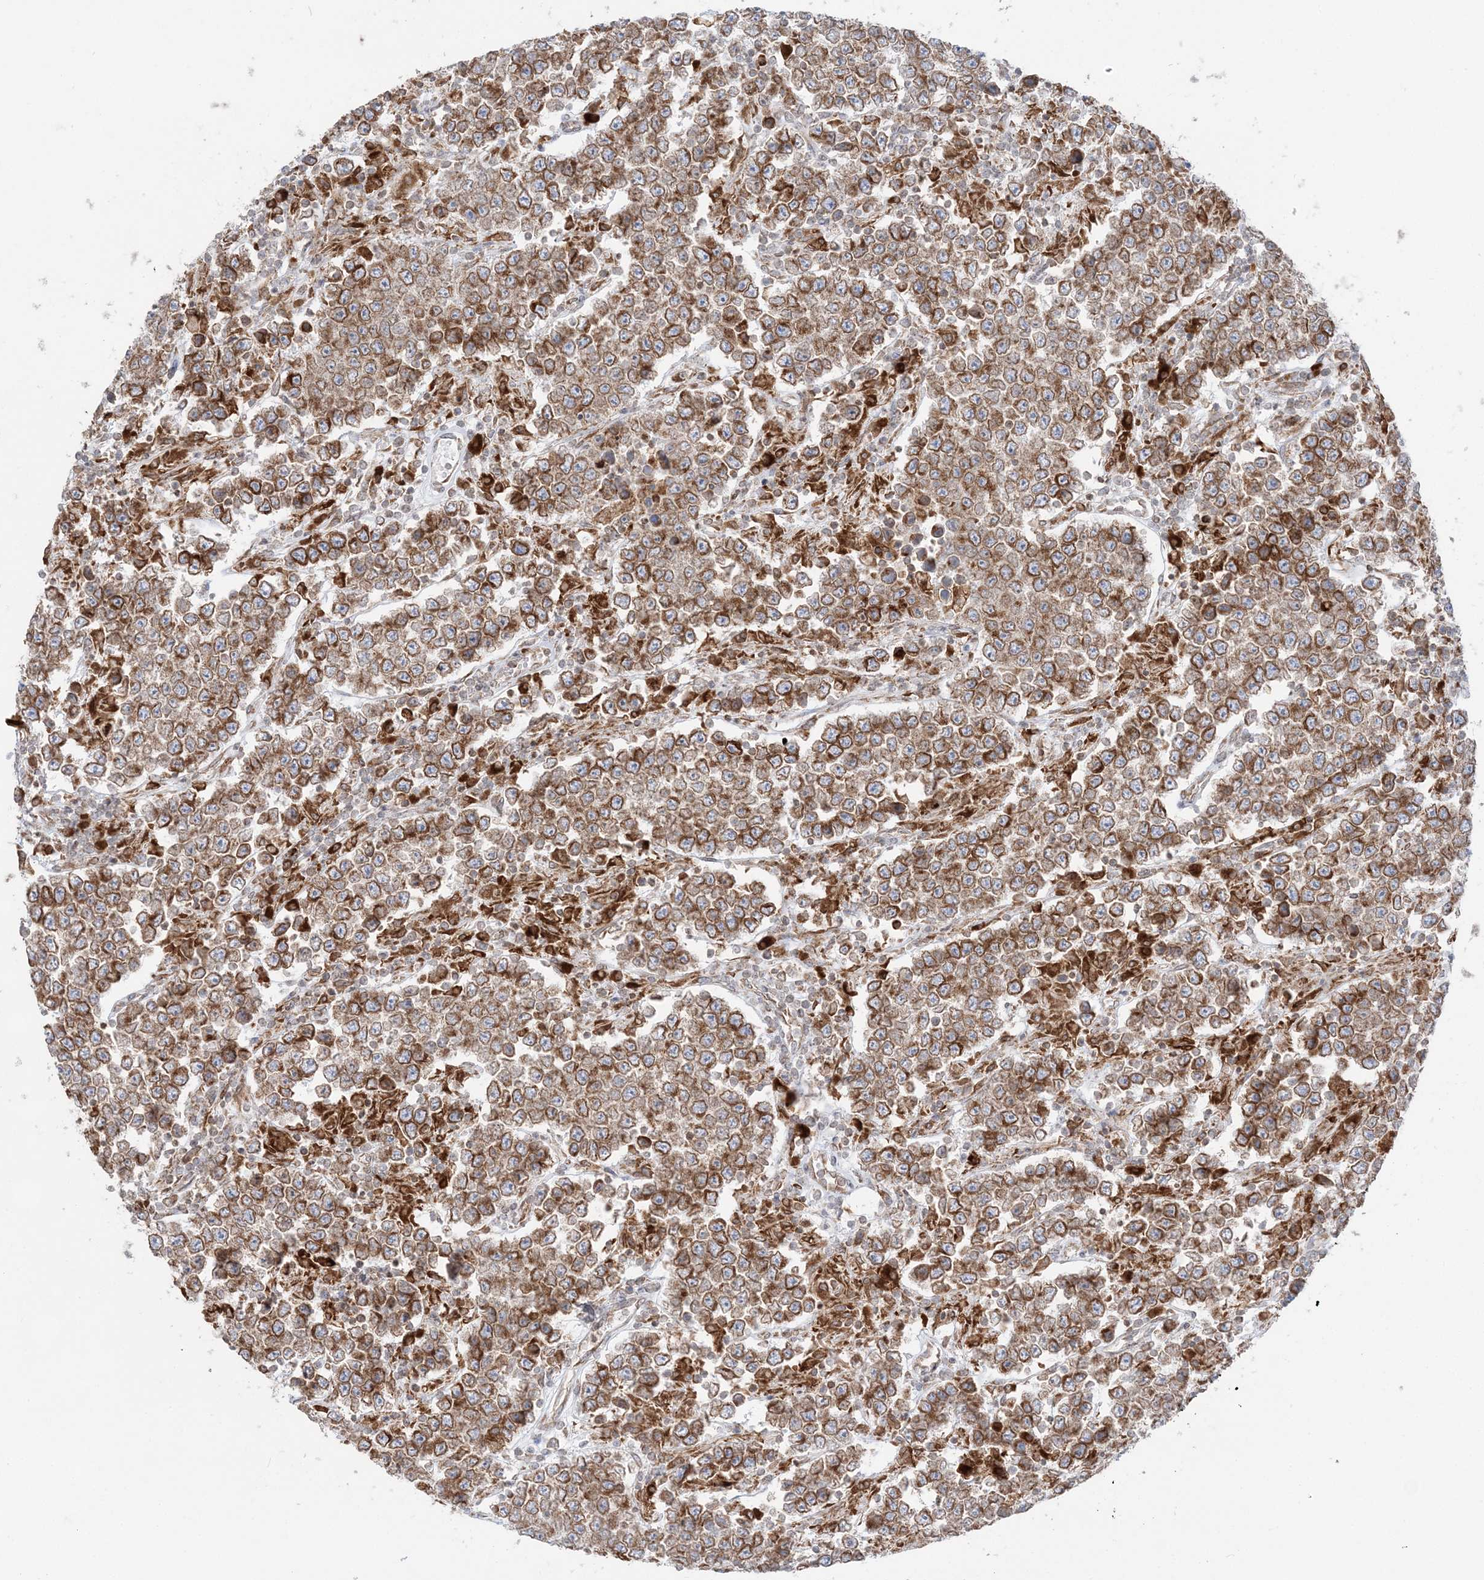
{"staining": {"intensity": "moderate", "quantity": ">75%", "location": "cytoplasmic/membranous"}, "tissue": "testis cancer", "cell_type": "Tumor cells", "image_type": "cancer", "snomed": [{"axis": "morphology", "description": "Normal tissue, NOS"}, {"axis": "morphology", "description": "Urothelial carcinoma, High grade"}, {"axis": "morphology", "description": "Seminoma, NOS"}, {"axis": "morphology", "description": "Carcinoma, Embryonal, NOS"}, {"axis": "topography", "description": "Urinary bladder"}, {"axis": "topography", "description": "Testis"}], "caption": "Tumor cells exhibit moderate cytoplasmic/membranous positivity in about >75% of cells in testis cancer (embryonal carcinoma).", "gene": "TMED10", "patient": {"sex": "male", "age": 41}}